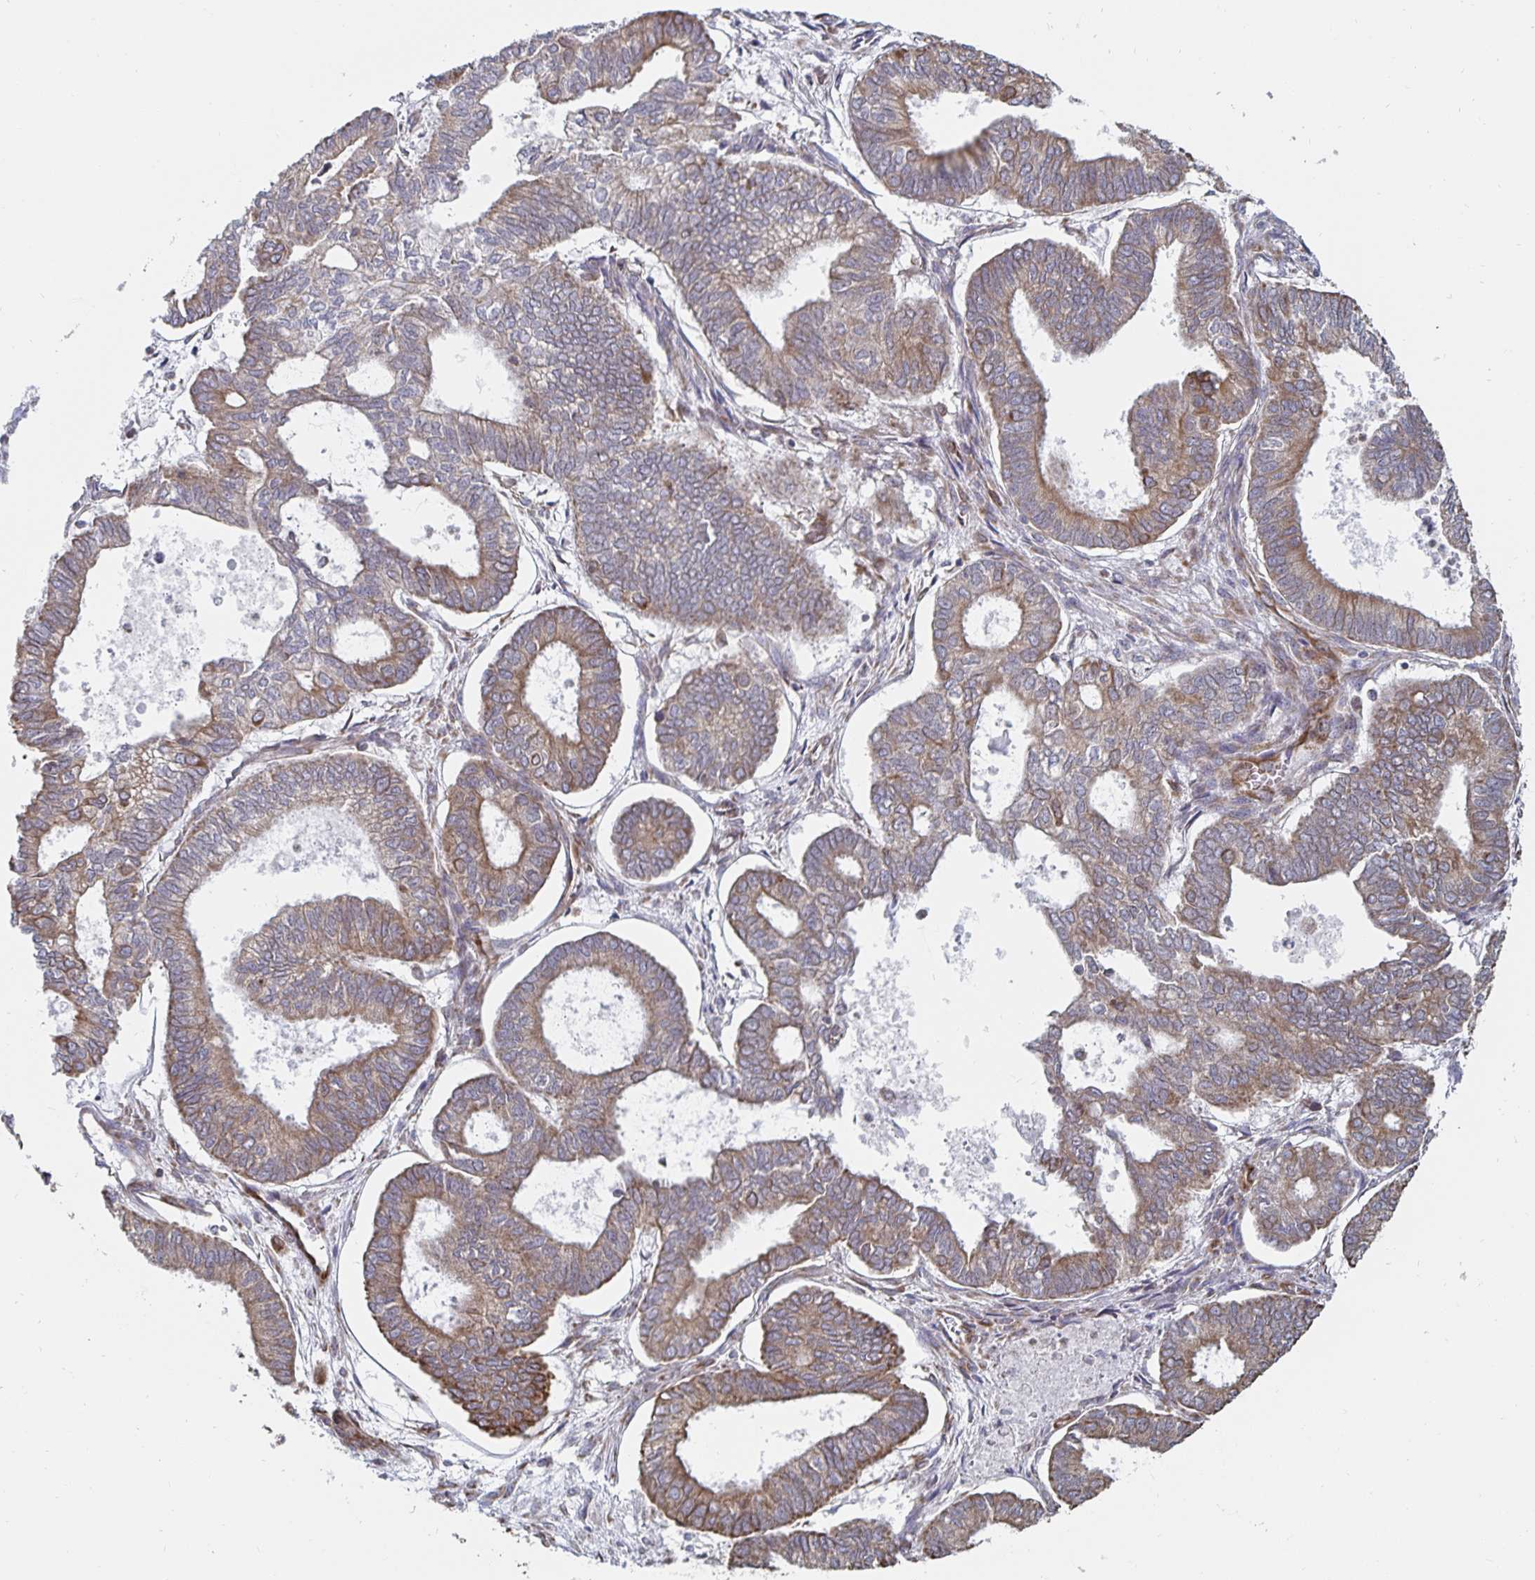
{"staining": {"intensity": "weak", "quantity": ">75%", "location": "cytoplasmic/membranous"}, "tissue": "ovarian cancer", "cell_type": "Tumor cells", "image_type": "cancer", "snomed": [{"axis": "morphology", "description": "Carcinoma, endometroid"}, {"axis": "topography", "description": "Ovary"}], "caption": "The photomicrograph reveals a brown stain indicating the presence of a protein in the cytoplasmic/membranous of tumor cells in ovarian cancer.", "gene": "BCAP29", "patient": {"sex": "female", "age": 64}}